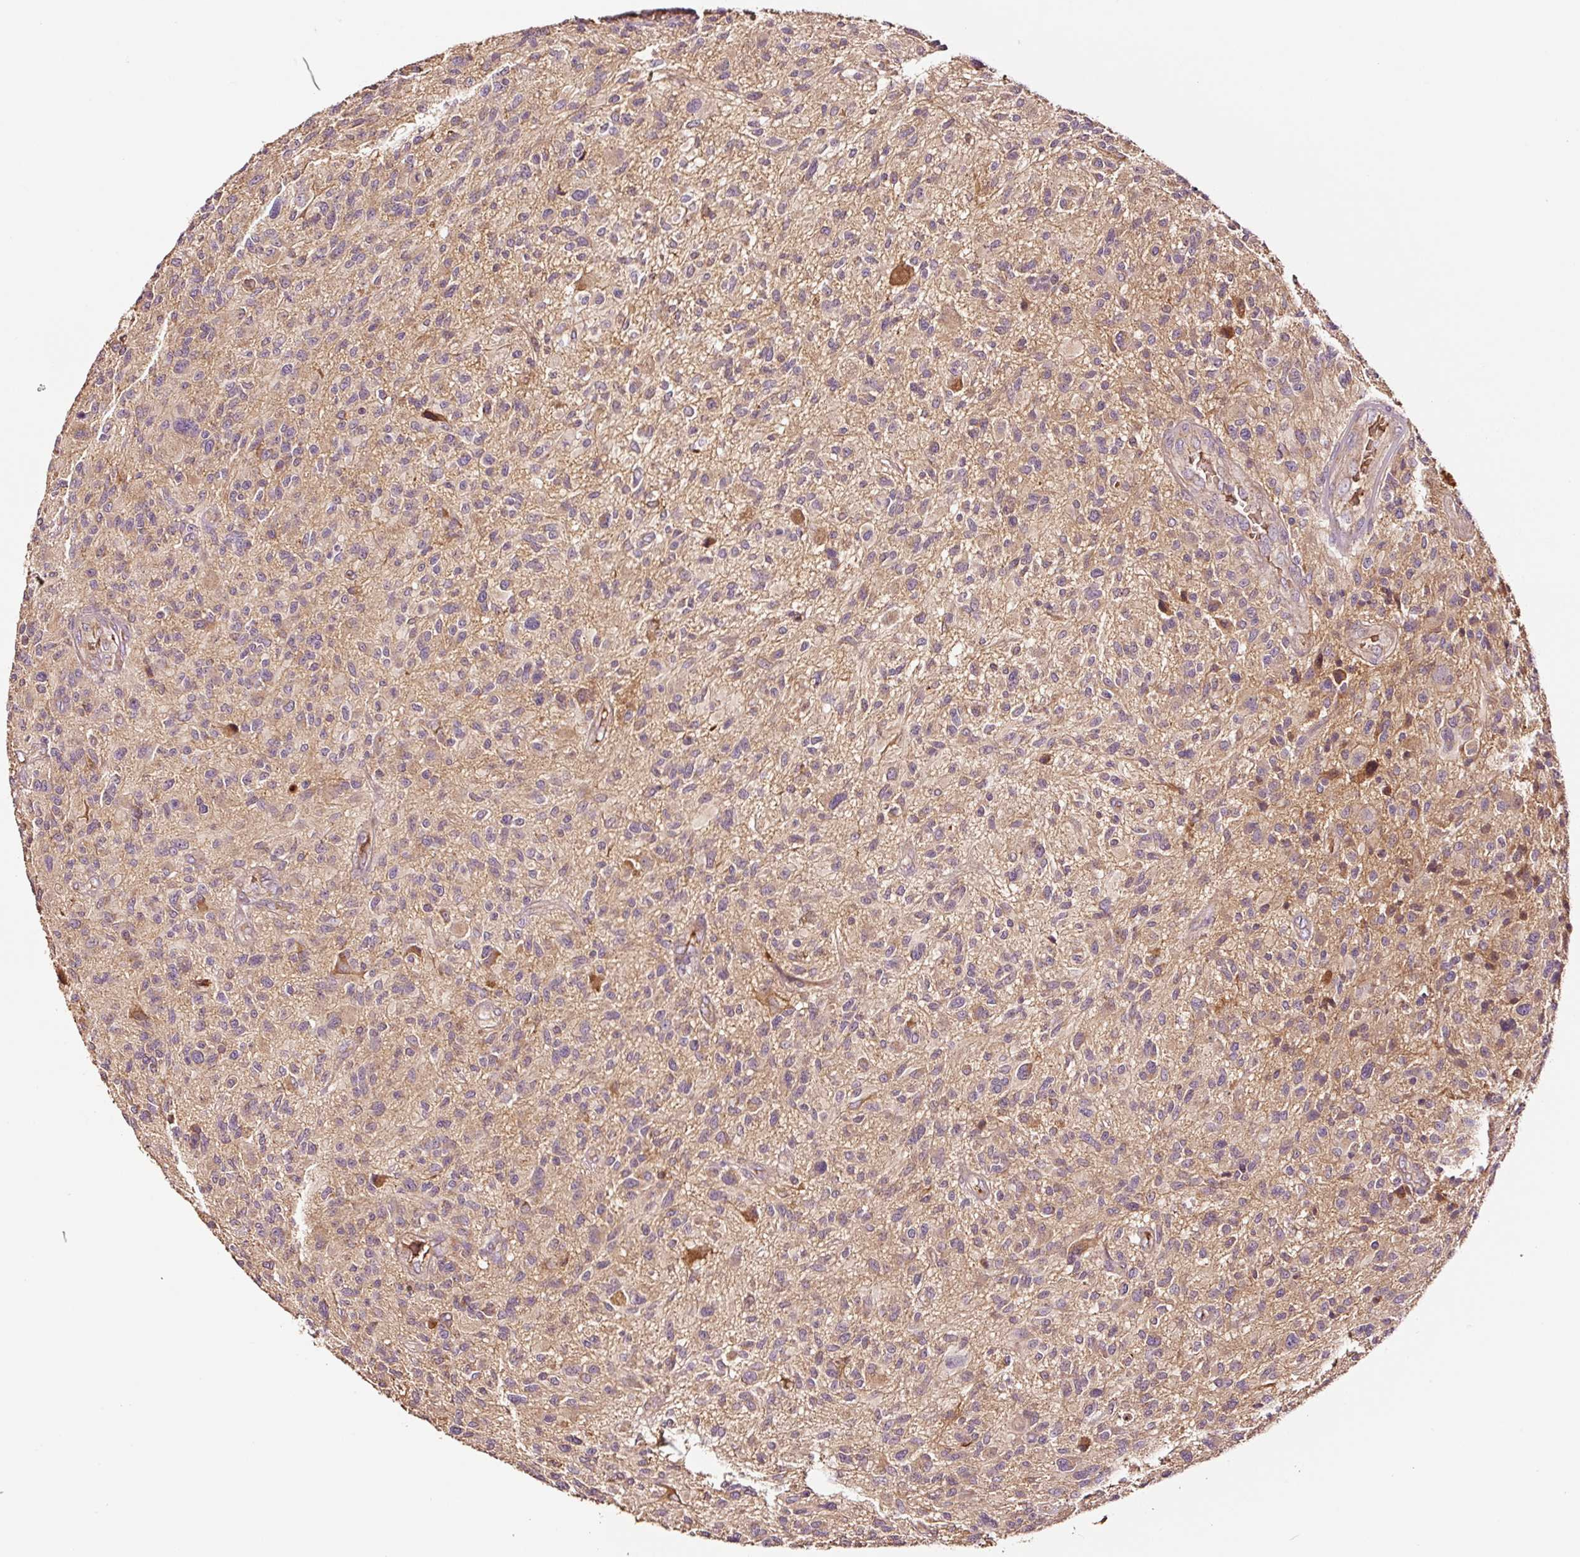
{"staining": {"intensity": "moderate", "quantity": "<25%", "location": "cytoplasmic/membranous"}, "tissue": "glioma", "cell_type": "Tumor cells", "image_type": "cancer", "snomed": [{"axis": "morphology", "description": "Glioma, malignant, High grade"}, {"axis": "topography", "description": "Brain"}], "caption": "Moderate cytoplasmic/membranous expression is present in approximately <25% of tumor cells in glioma.", "gene": "PGLYRP2", "patient": {"sex": "male", "age": 47}}